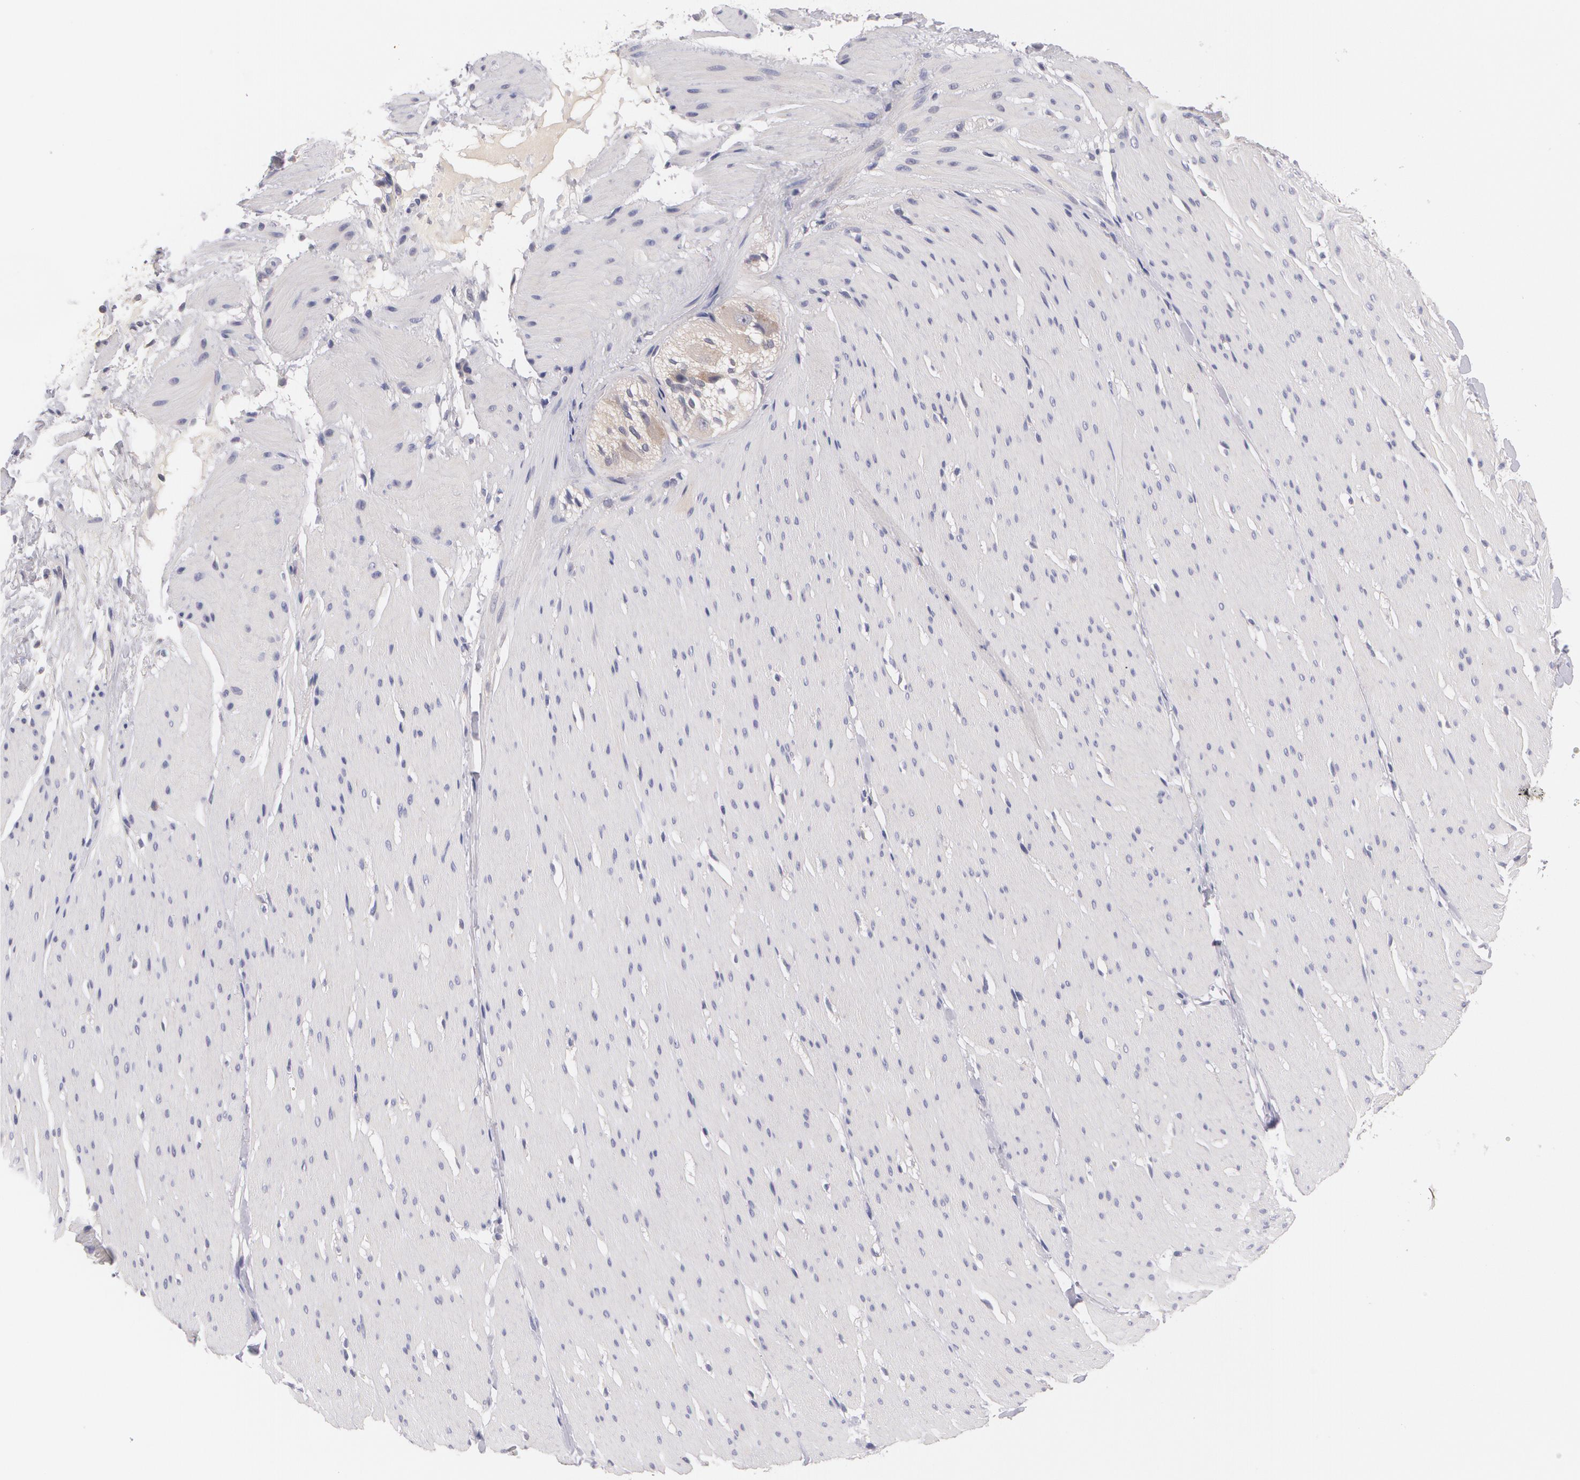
{"staining": {"intensity": "negative", "quantity": "none", "location": "none"}, "tissue": "smooth muscle", "cell_type": "Smooth muscle cells", "image_type": "normal", "snomed": [{"axis": "morphology", "description": "Normal tissue, NOS"}, {"axis": "topography", "description": "Smooth muscle"}, {"axis": "topography", "description": "Colon"}], "caption": "Immunohistochemical staining of normal smooth muscle demonstrates no significant positivity in smooth muscle cells. (Brightfield microscopy of DAB immunohistochemistry (IHC) at high magnification).", "gene": "CASK", "patient": {"sex": "male", "age": 67}}